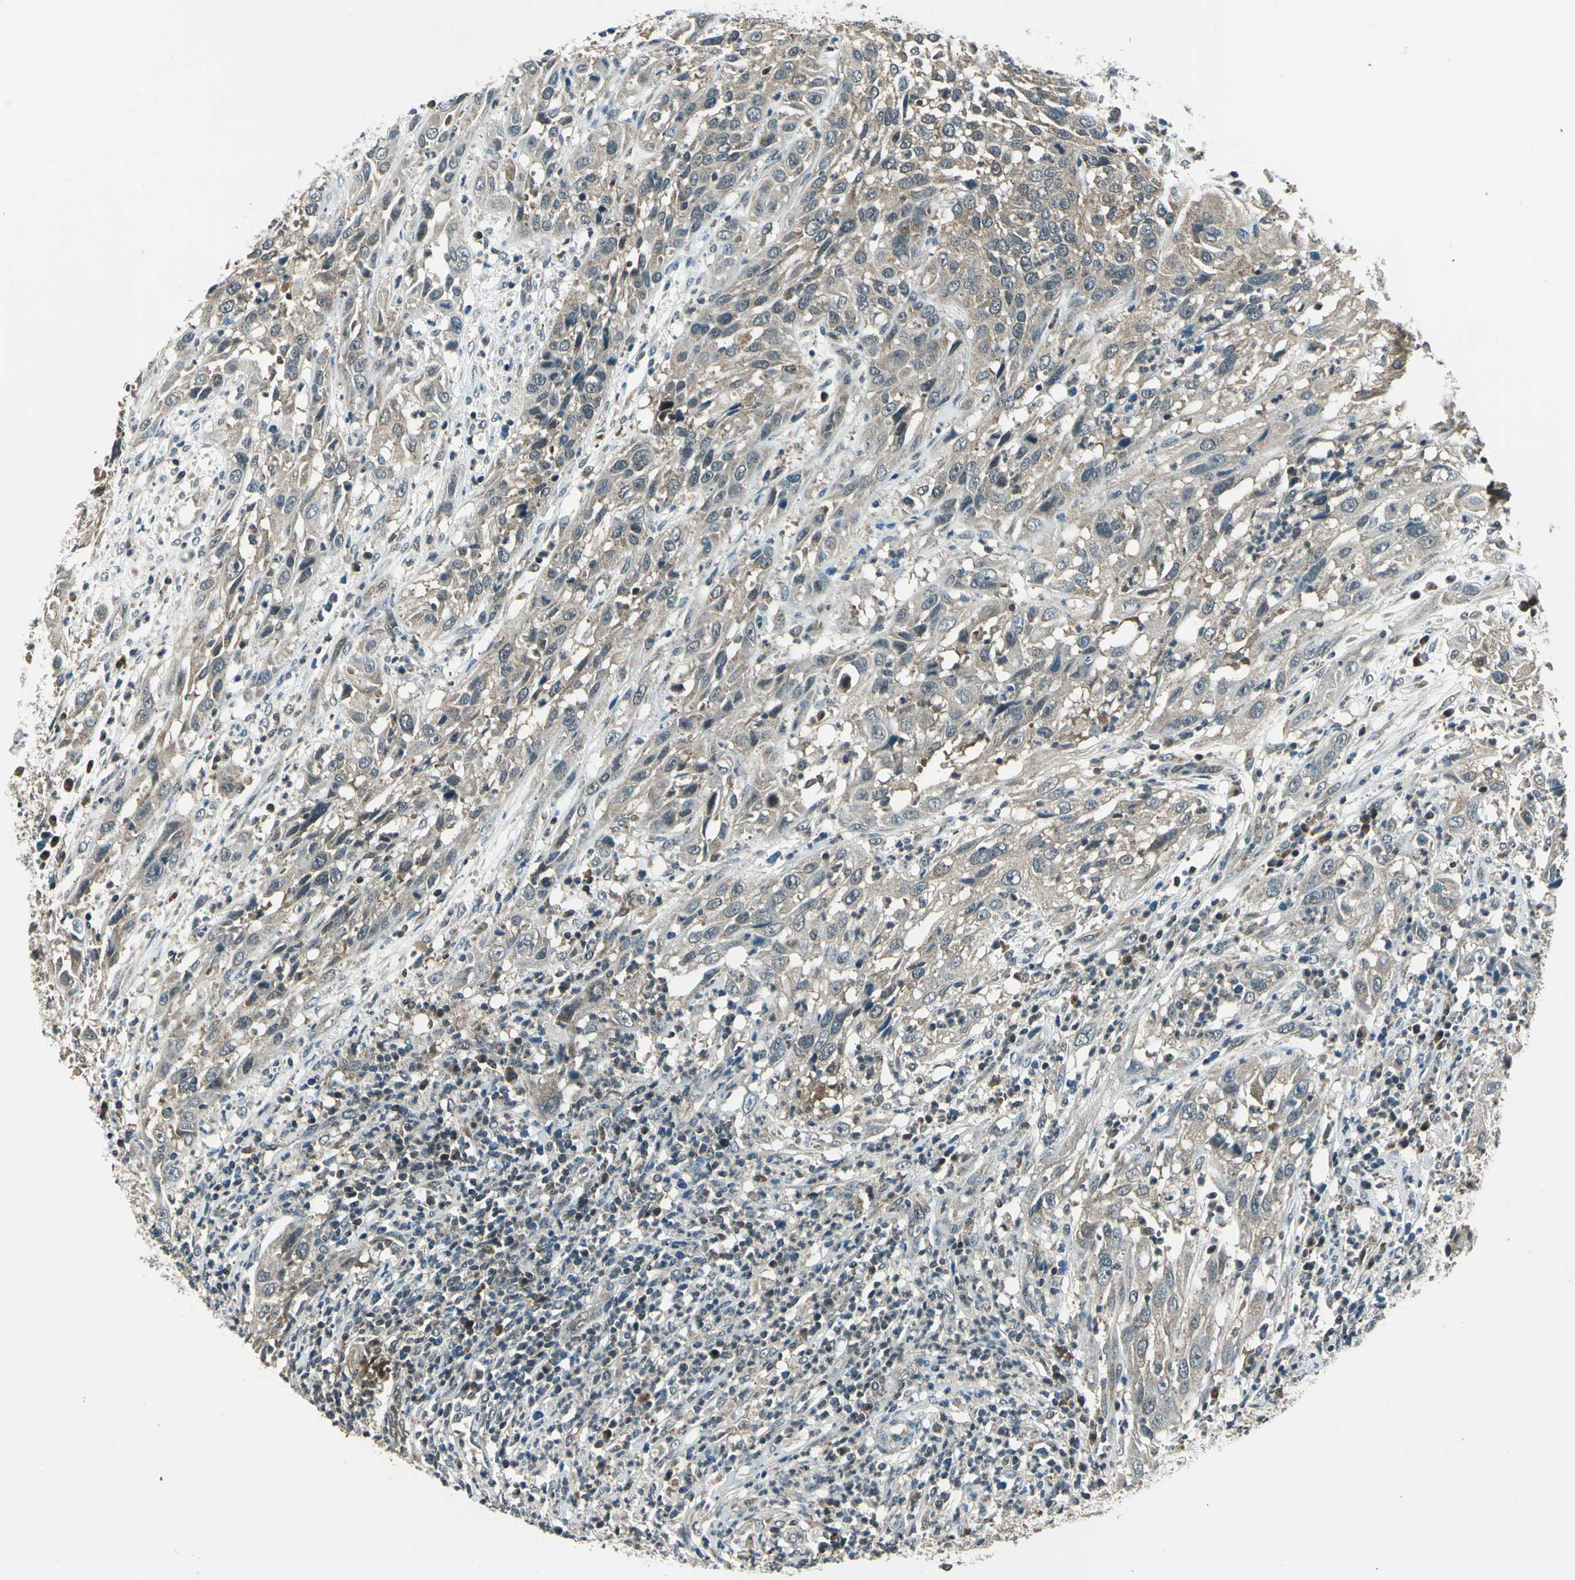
{"staining": {"intensity": "moderate", "quantity": ">75%", "location": "cytoplasmic/membranous"}, "tissue": "cervical cancer", "cell_type": "Tumor cells", "image_type": "cancer", "snomed": [{"axis": "morphology", "description": "Squamous cell carcinoma, NOS"}, {"axis": "topography", "description": "Cervix"}], "caption": "Cervical cancer was stained to show a protein in brown. There is medium levels of moderate cytoplasmic/membranous staining in about >75% of tumor cells.", "gene": "NUDT2", "patient": {"sex": "female", "age": 32}}